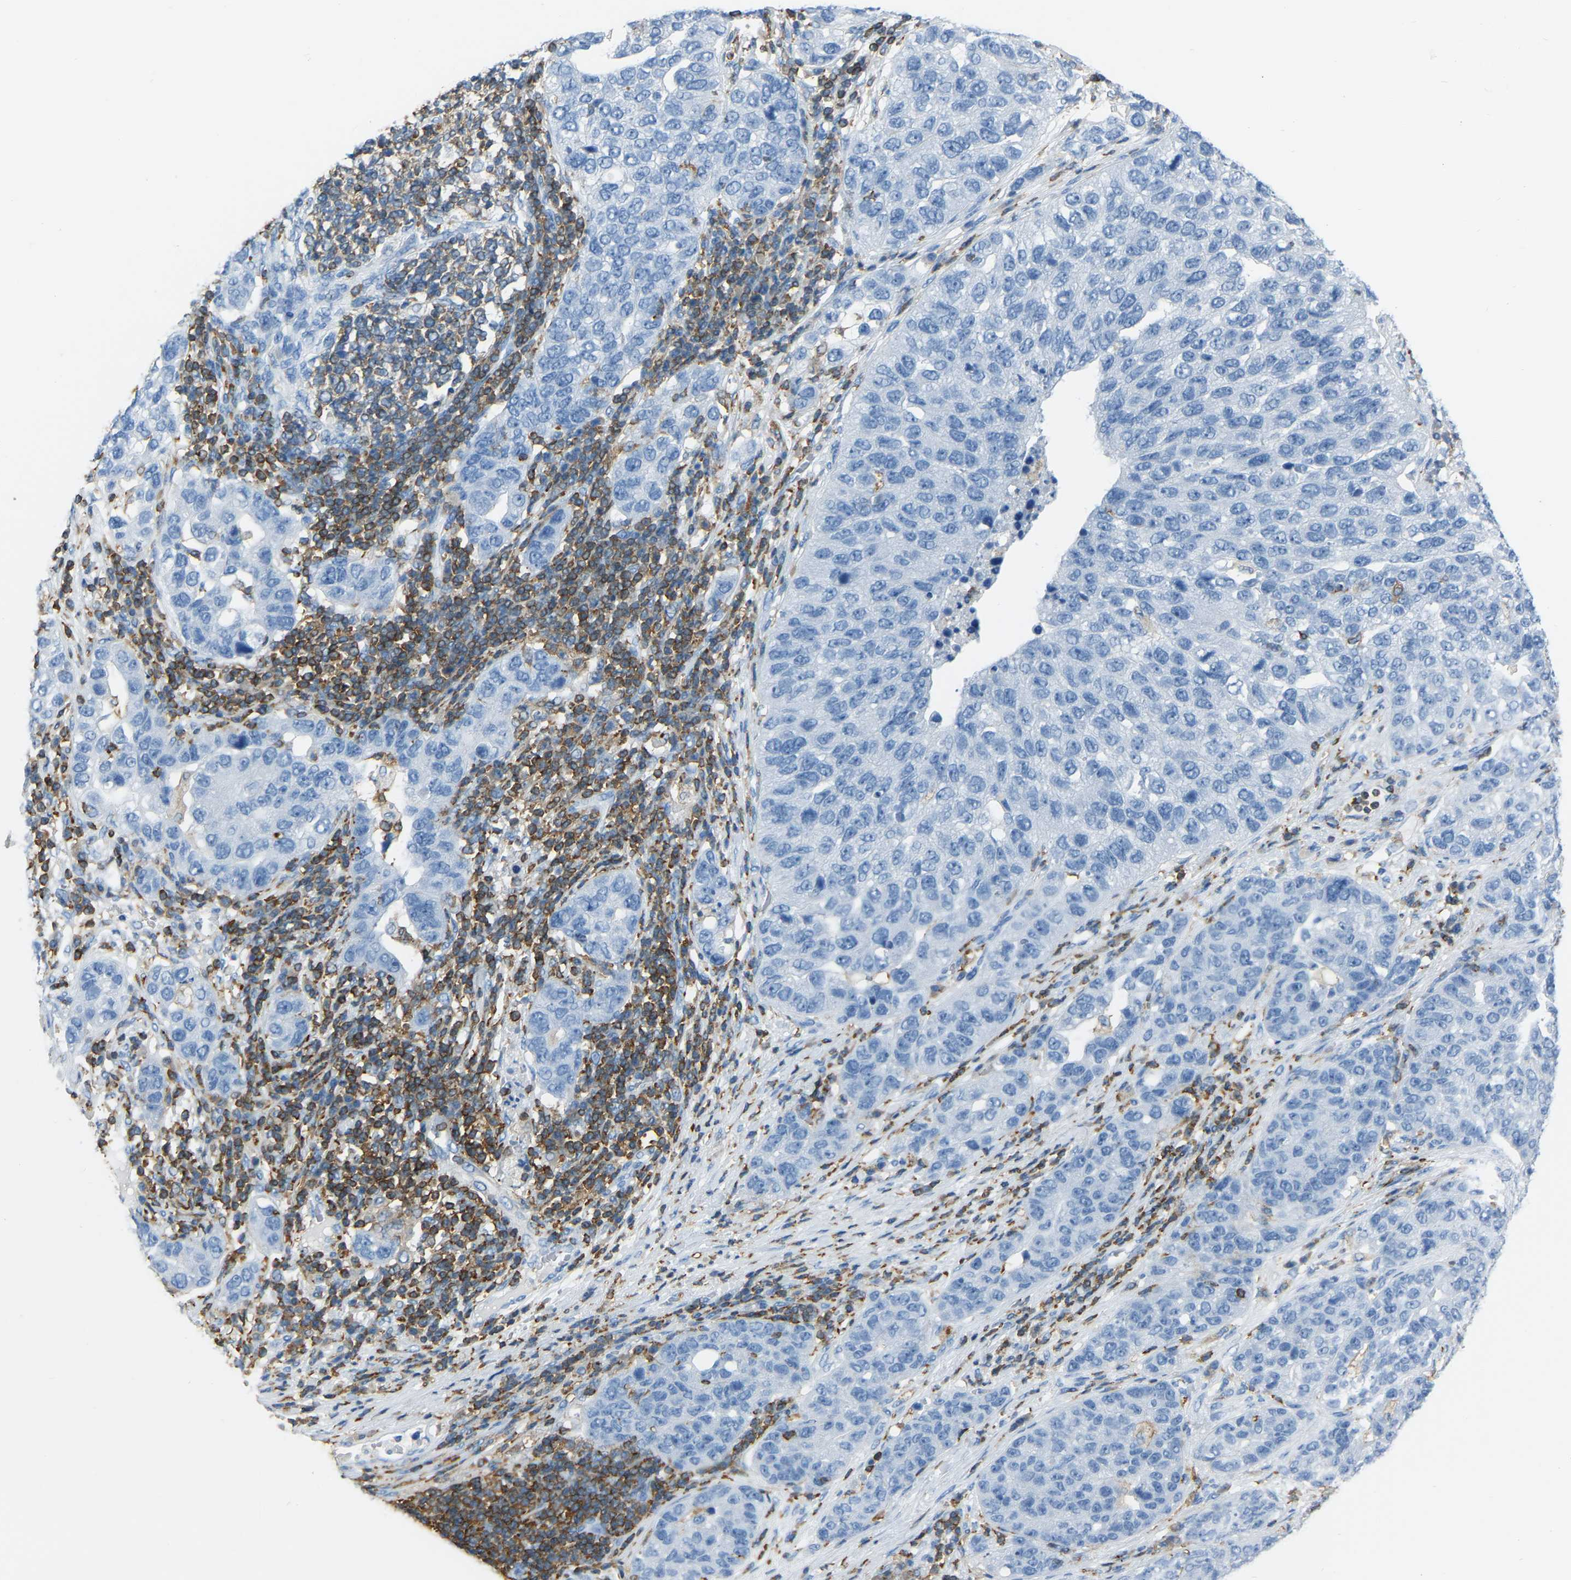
{"staining": {"intensity": "negative", "quantity": "none", "location": "none"}, "tissue": "pancreatic cancer", "cell_type": "Tumor cells", "image_type": "cancer", "snomed": [{"axis": "morphology", "description": "Adenocarcinoma, NOS"}, {"axis": "topography", "description": "Pancreas"}], "caption": "This is a photomicrograph of IHC staining of pancreatic cancer (adenocarcinoma), which shows no staining in tumor cells.", "gene": "ARHGAP45", "patient": {"sex": "female", "age": 61}}